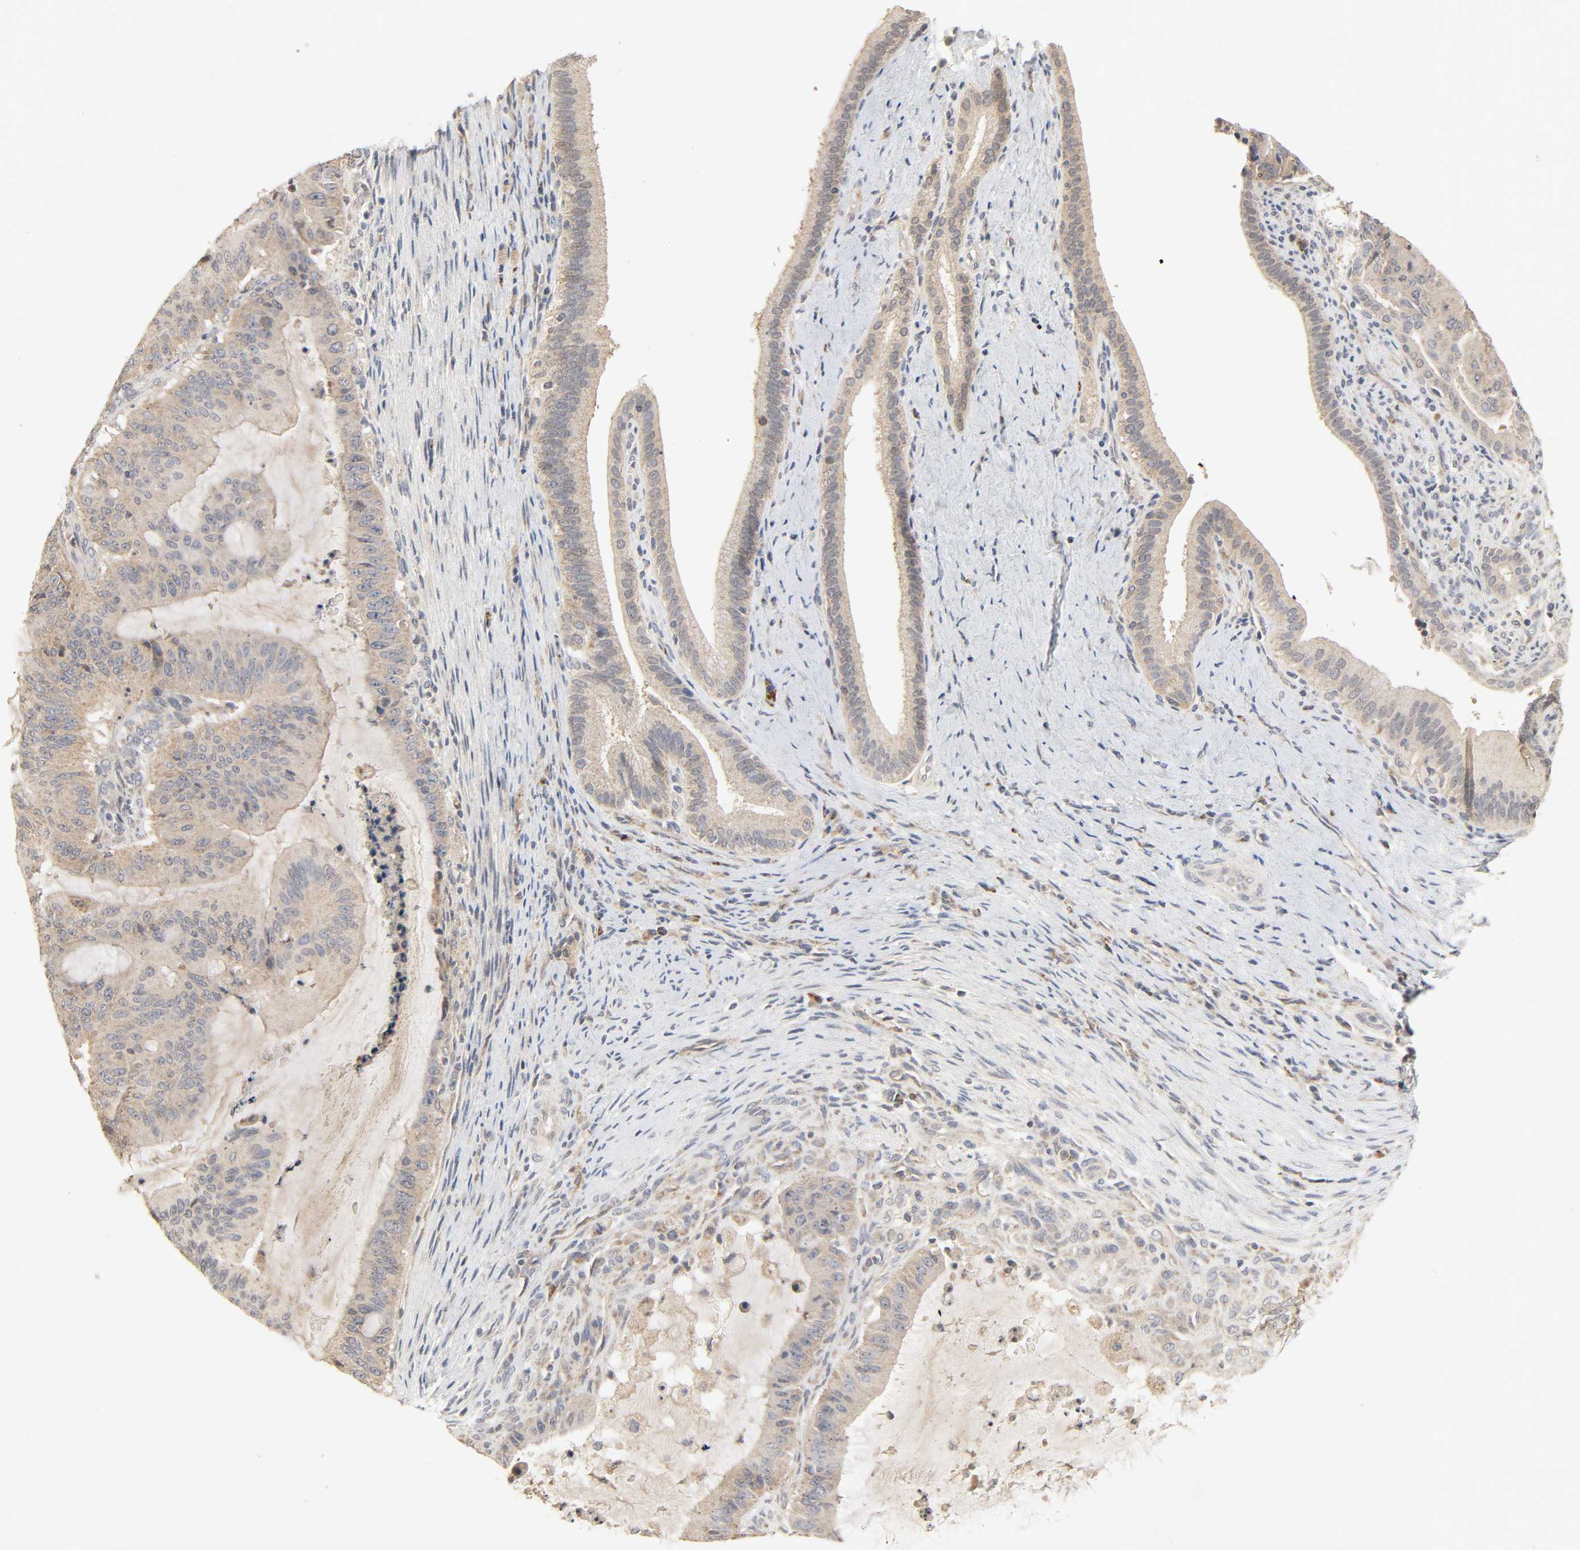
{"staining": {"intensity": "weak", "quantity": ">75%", "location": "cytoplasmic/membranous"}, "tissue": "liver cancer", "cell_type": "Tumor cells", "image_type": "cancer", "snomed": [{"axis": "morphology", "description": "Cholangiocarcinoma"}, {"axis": "topography", "description": "Liver"}], "caption": "Liver cancer stained with a brown dye displays weak cytoplasmic/membranous positive expression in approximately >75% of tumor cells.", "gene": "CLEC4E", "patient": {"sex": "female", "age": 73}}